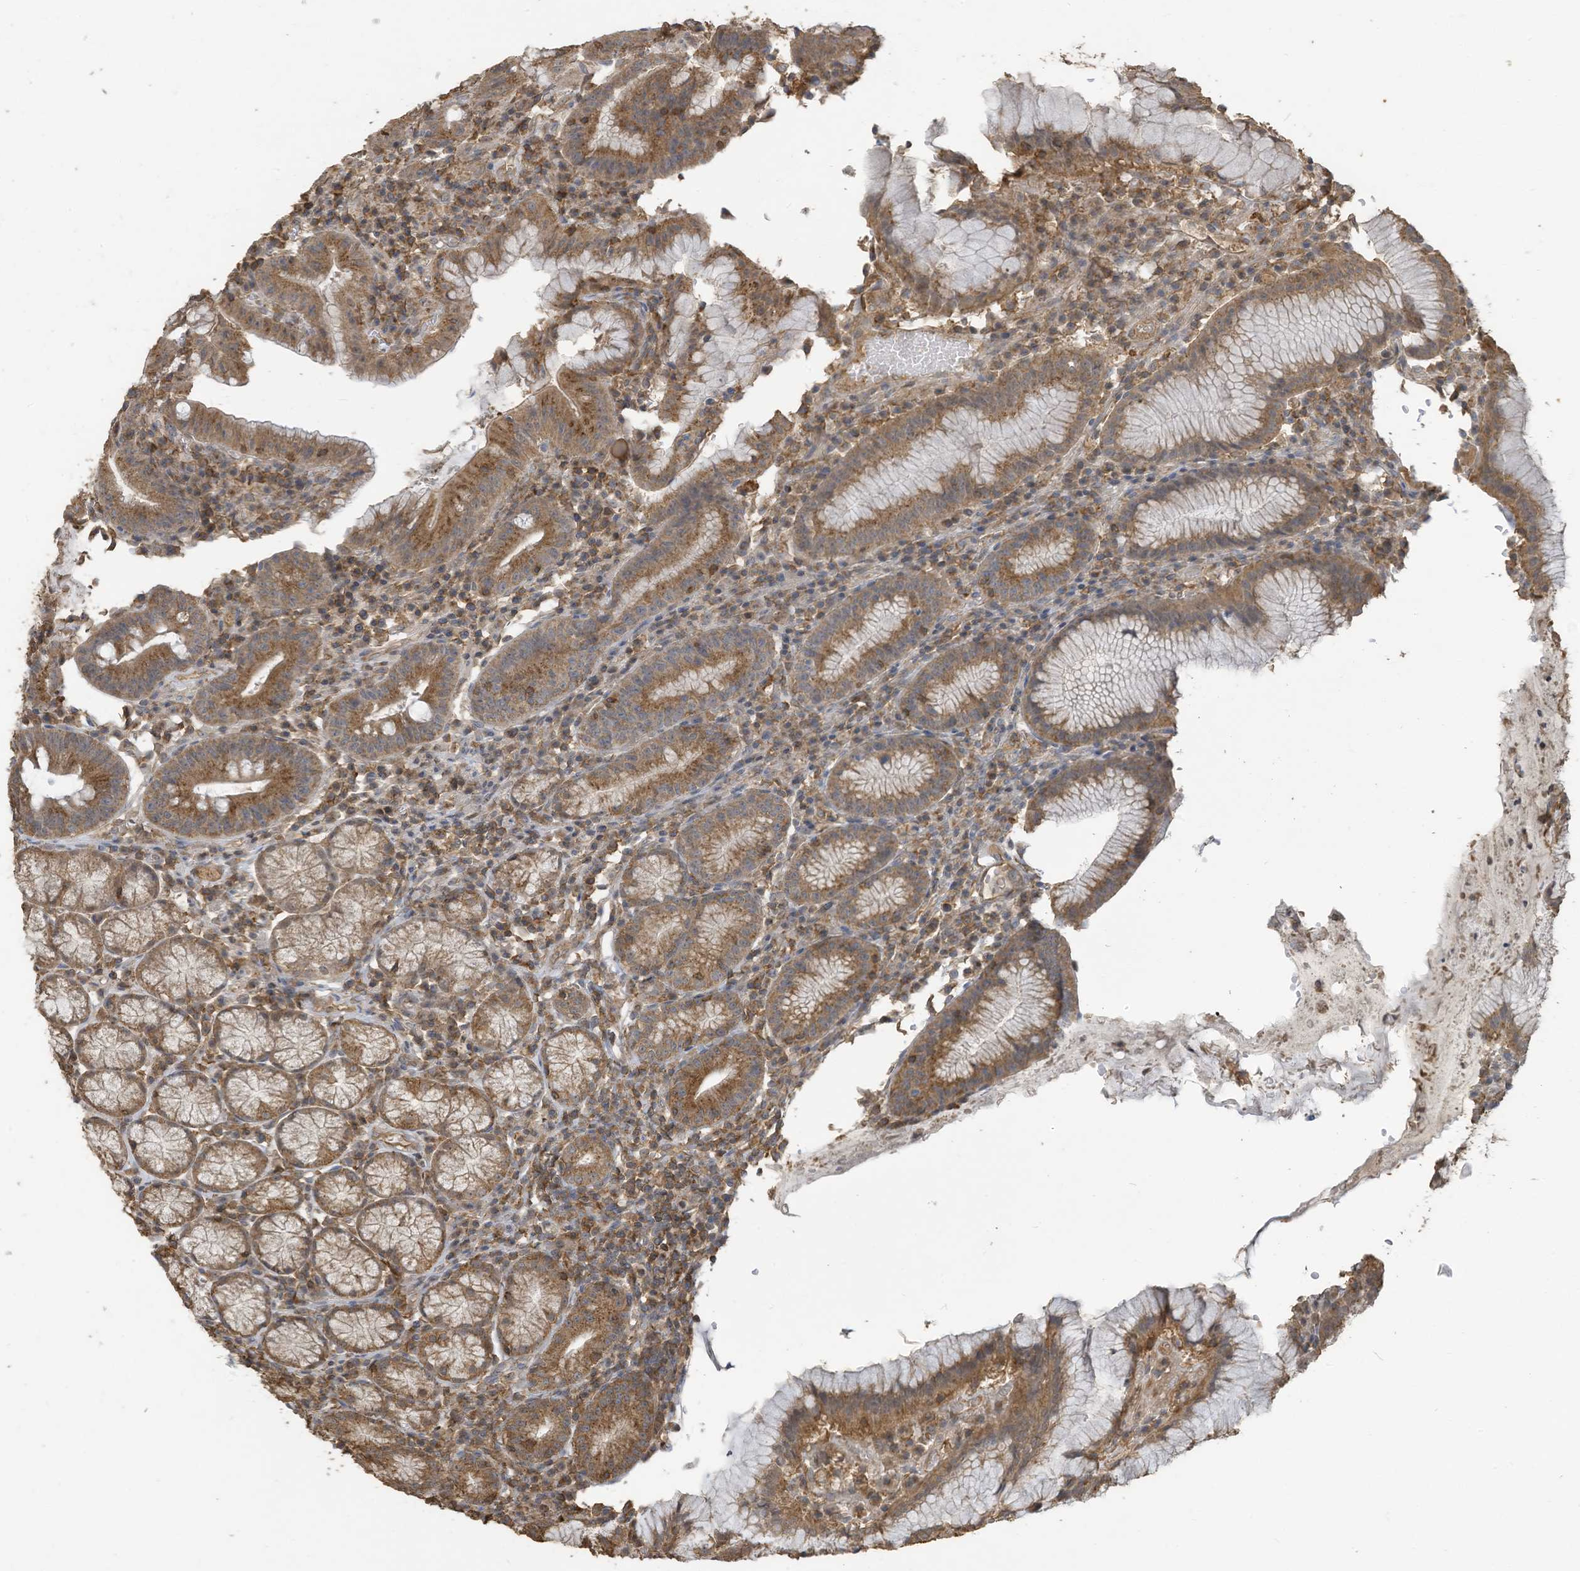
{"staining": {"intensity": "moderate", "quantity": ">75%", "location": "cytoplasmic/membranous"}, "tissue": "stomach", "cell_type": "Glandular cells", "image_type": "normal", "snomed": [{"axis": "morphology", "description": "Normal tissue, NOS"}, {"axis": "topography", "description": "Stomach"}], "caption": "This is an image of IHC staining of unremarkable stomach, which shows moderate staining in the cytoplasmic/membranous of glandular cells.", "gene": "COX10", "patient": {"sex": "male", "age": 55}}